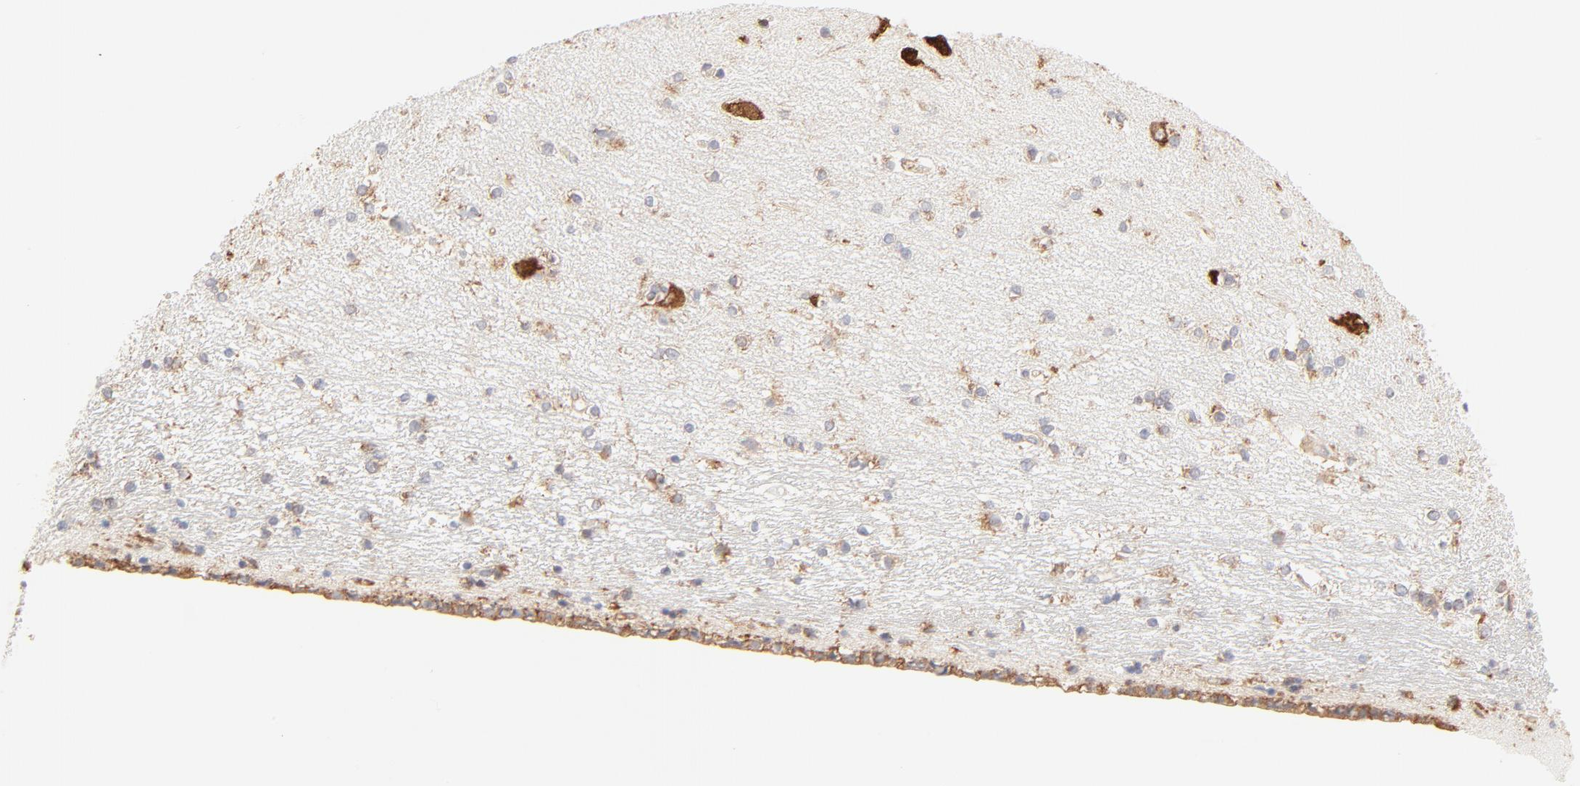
{"staining": {"intensity": "weak", "quantity": "25%-75%", "location": "cytoplasmic/membranous"}, "tissue": "hippocampus", "cell_type": "Glial cells", "image_type": "normal", "snomed": [{"axis": "morphology", "description": "Normal tissue, NOS"}, {"axis": "topography", "description": "Hippocampus"}], "caption": "Immunohistochemical staining of unremarkable human hippocampus shows weak cytoplasmic/membranous protein staining in about 25%-75% of glial cells.", "gene": "RPS20", "patient": {"sex": "female", "age": 54}}